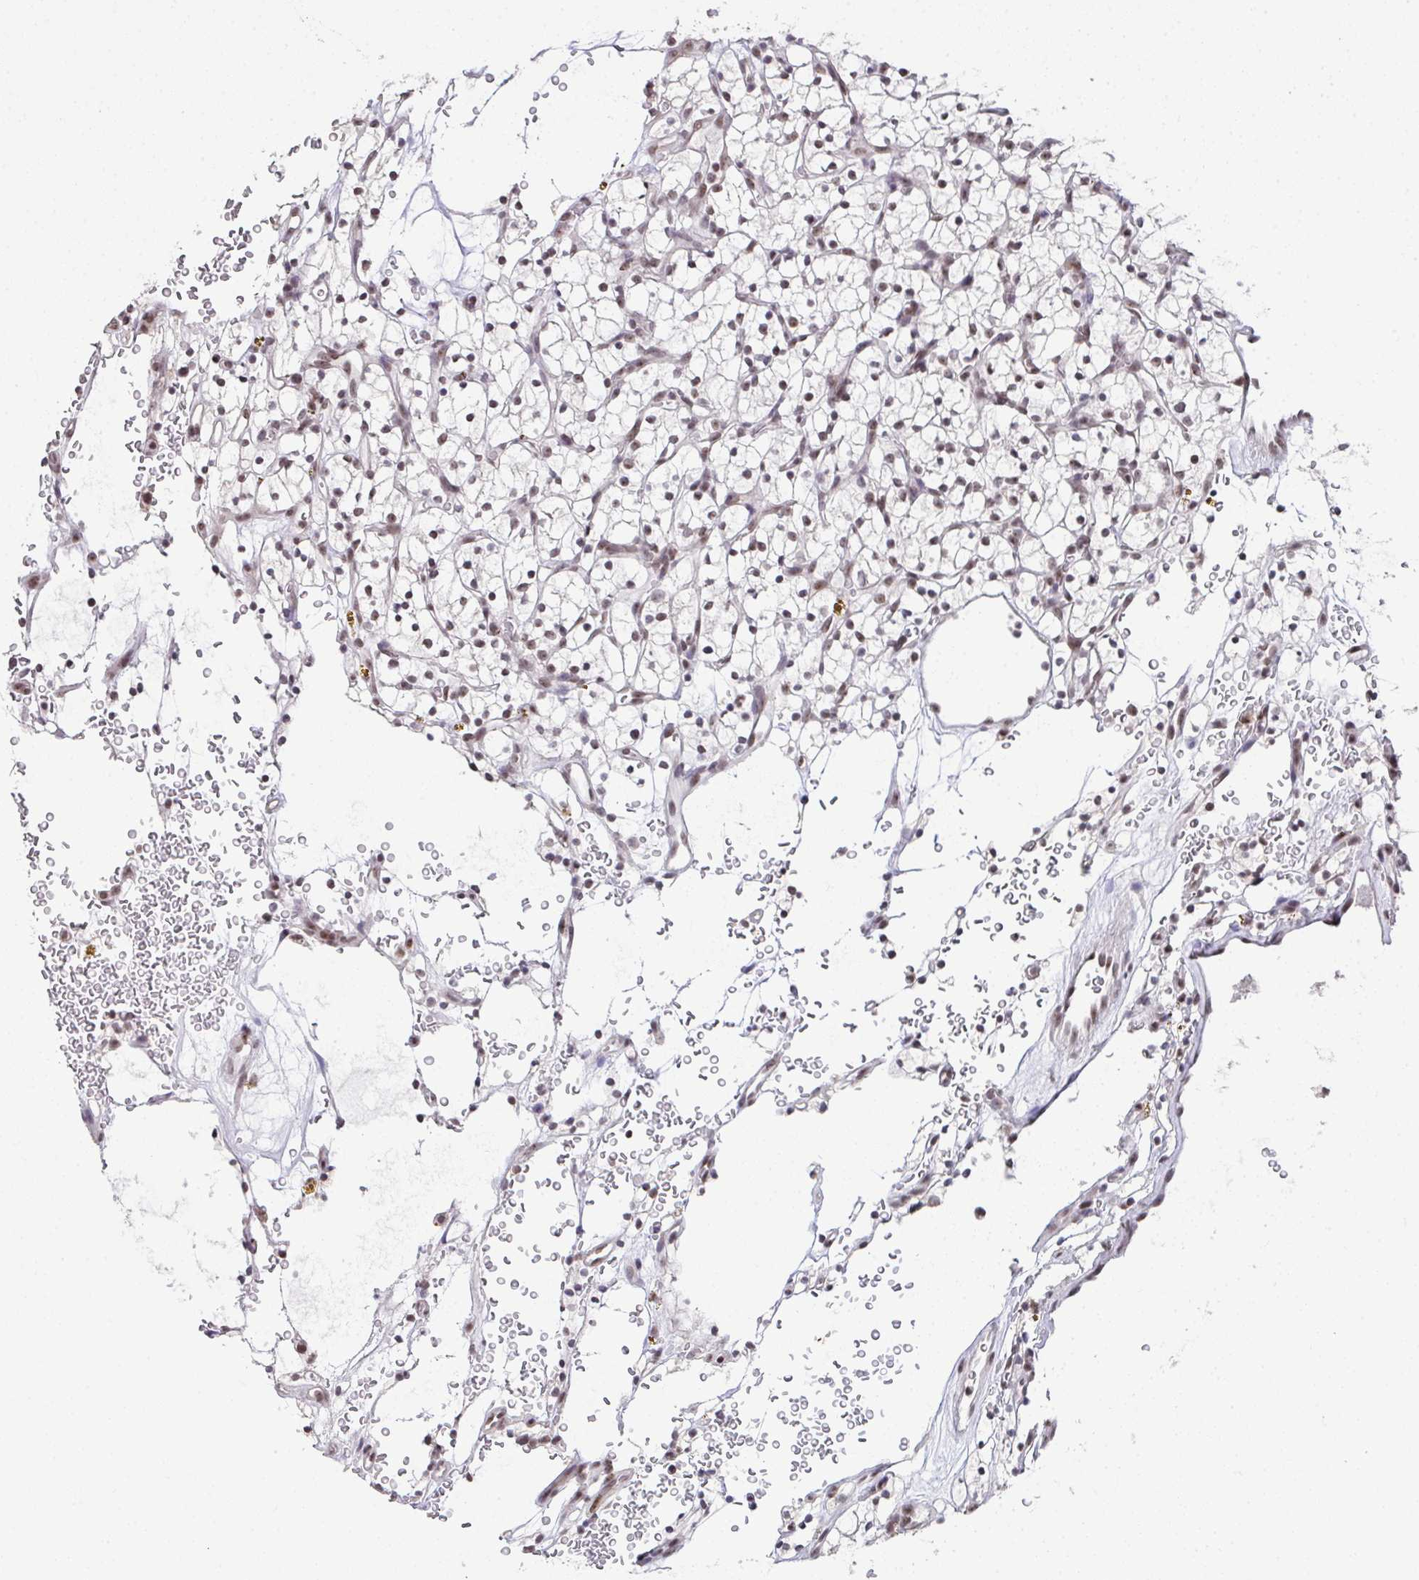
{"staining": {"intensity": "weak", "quantity": "25%-75%", "location": "nuclear"}, "tissue": "renal cancer", "cell_type": "Tumor cells", "image_type": "cancer", "snomed": [{"axis": "morphology", "description": "Adenocarcinoma, NOS"}, {"axis": "topography", "description": "Kidney"}], "caption": "Protein staining reveals weak nuclear positivity in about 25%-75% of tumor cells in renal cancer (adenocarcinoma).", "gene": "ZNF800", "patient": {"sex": "female", "age": 64}}